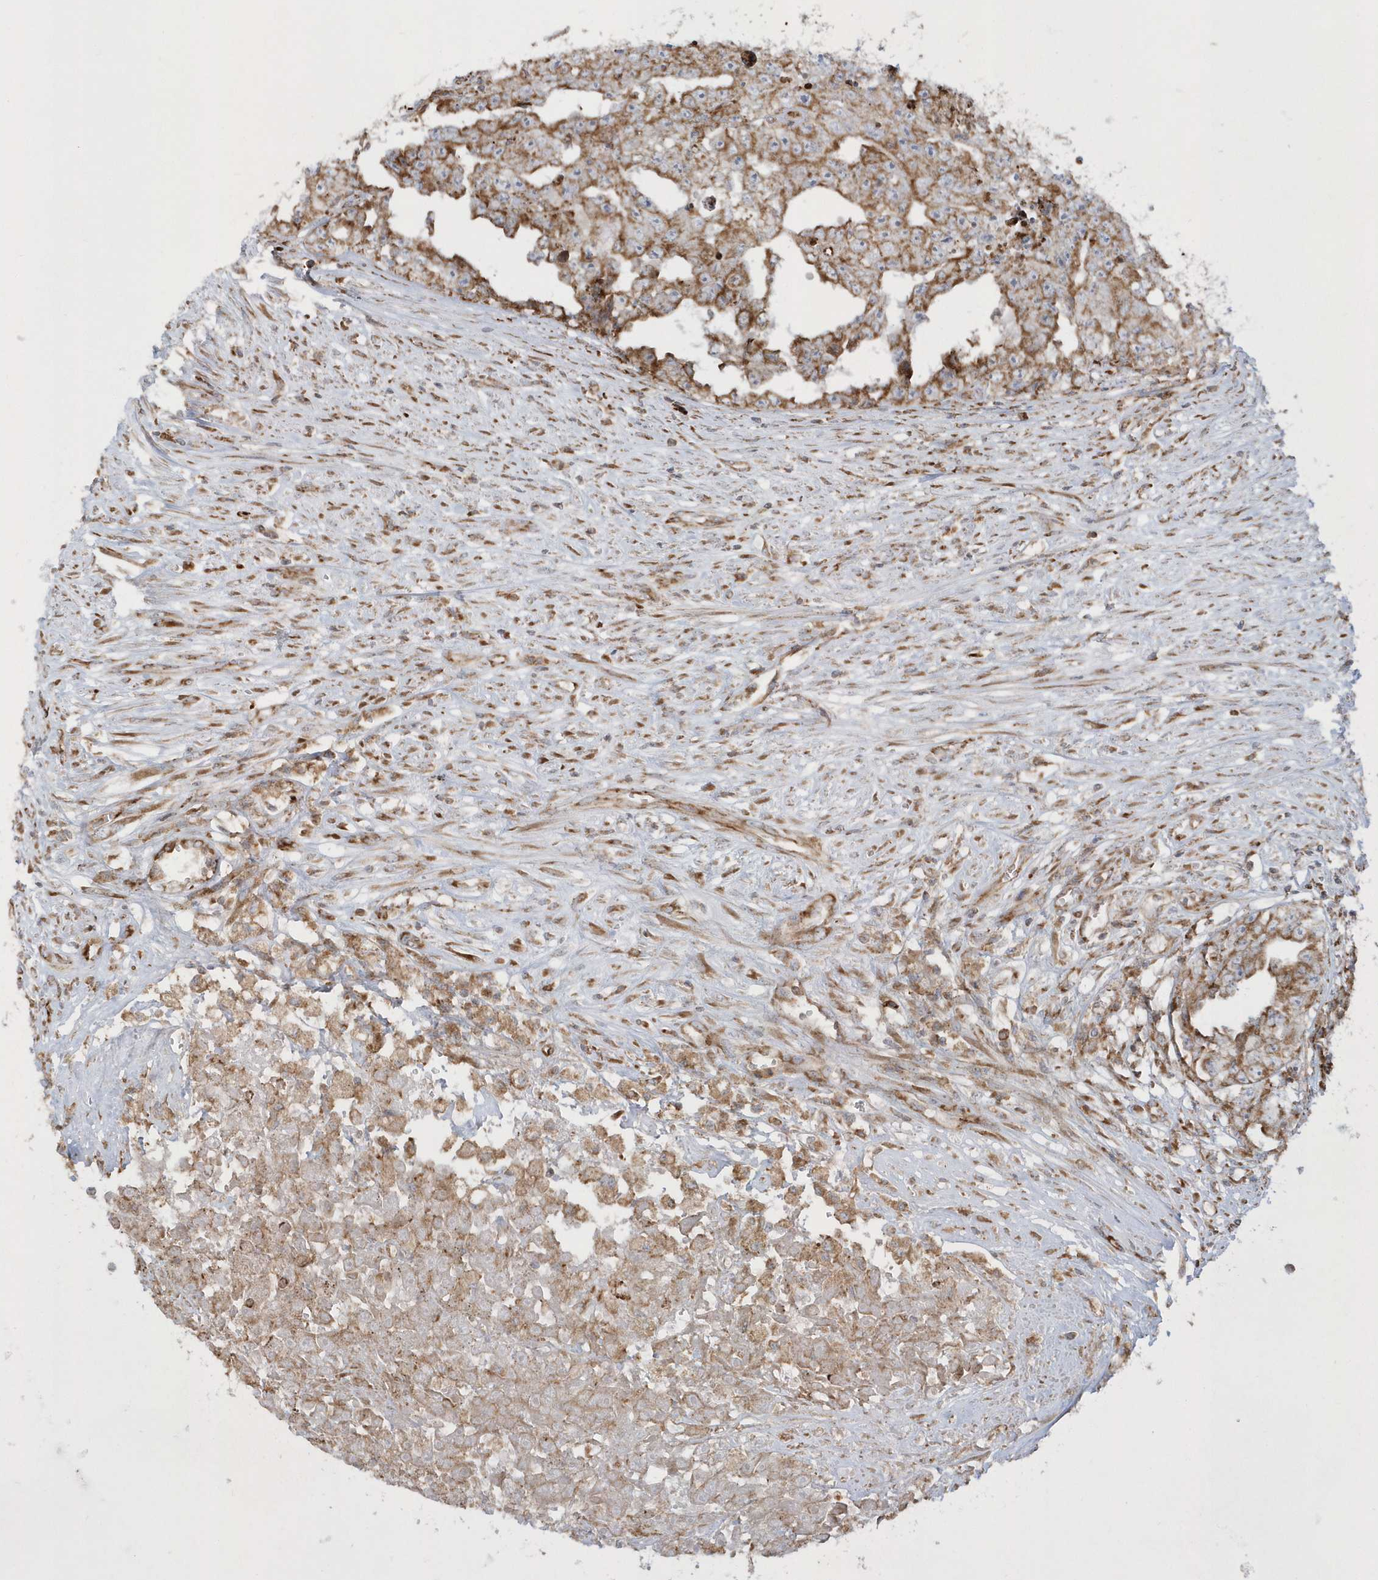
{"staining": {"intensity": "moderate", "quantity": ">75%", "location": "cytoplasmic/membranous"}, "tissue": "testis cancer", "cell_type": "Tumor cells", "image_type": "cancer", "snomed": [{"axis": "morphology", "description": "Seminoma, NOS"}, {"axis": "morphology", "description": "Carcinoma, Embryonal, NOS"}, {"axis": "topography", "description": "Testis"}], "caption": "DAB (3,3'-diaminobenzidine) immunohistochemical staining of embryonal carcinoma (testis) displays moderate cytoplasmic/membranous protein positivity in approximately >75% of tumor cells.", "gene": "SH3BP2", "patient": {"sex": "male", "age": 43}}